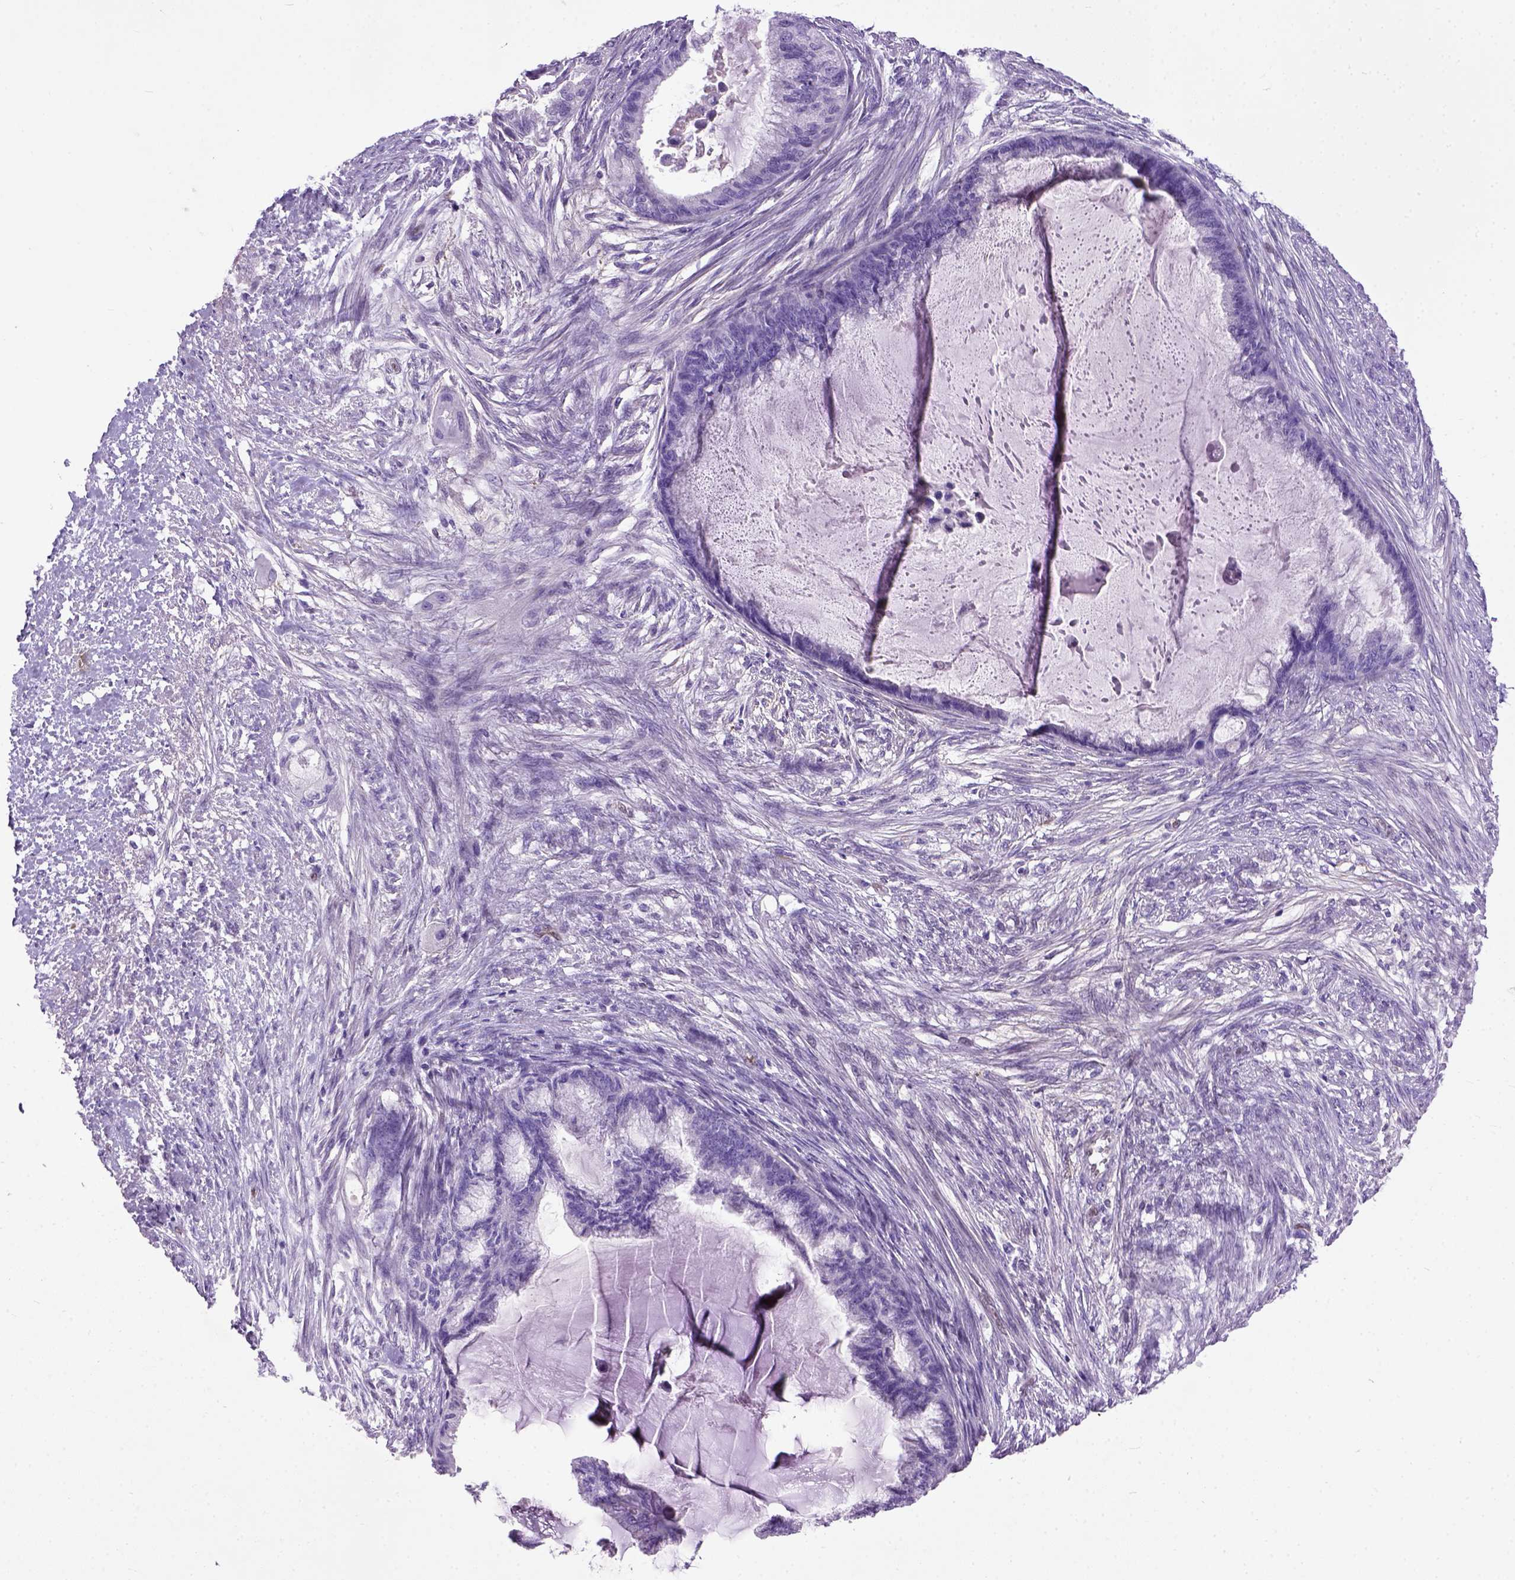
{"staining": {"intensity": "negative", "quantity": "none", "location": "none"}, "tissue": "endometrial cancer", "cell_type": "Tumor cells", "image_type": "cancer", "snomed": [{"axis": "morphology", "description": "Adenocarcinoma, NOS"}, {"axis": "topography", "description": "Endometrium"}], "caption": "Immunohistochemistry (IHC) image of endometrial adenocarcinoma stained for a protein (brown), which shows no expression in tumor cells.", "gene": "ADAMTS8", "patient": {"sex": "female", "age": 86}}